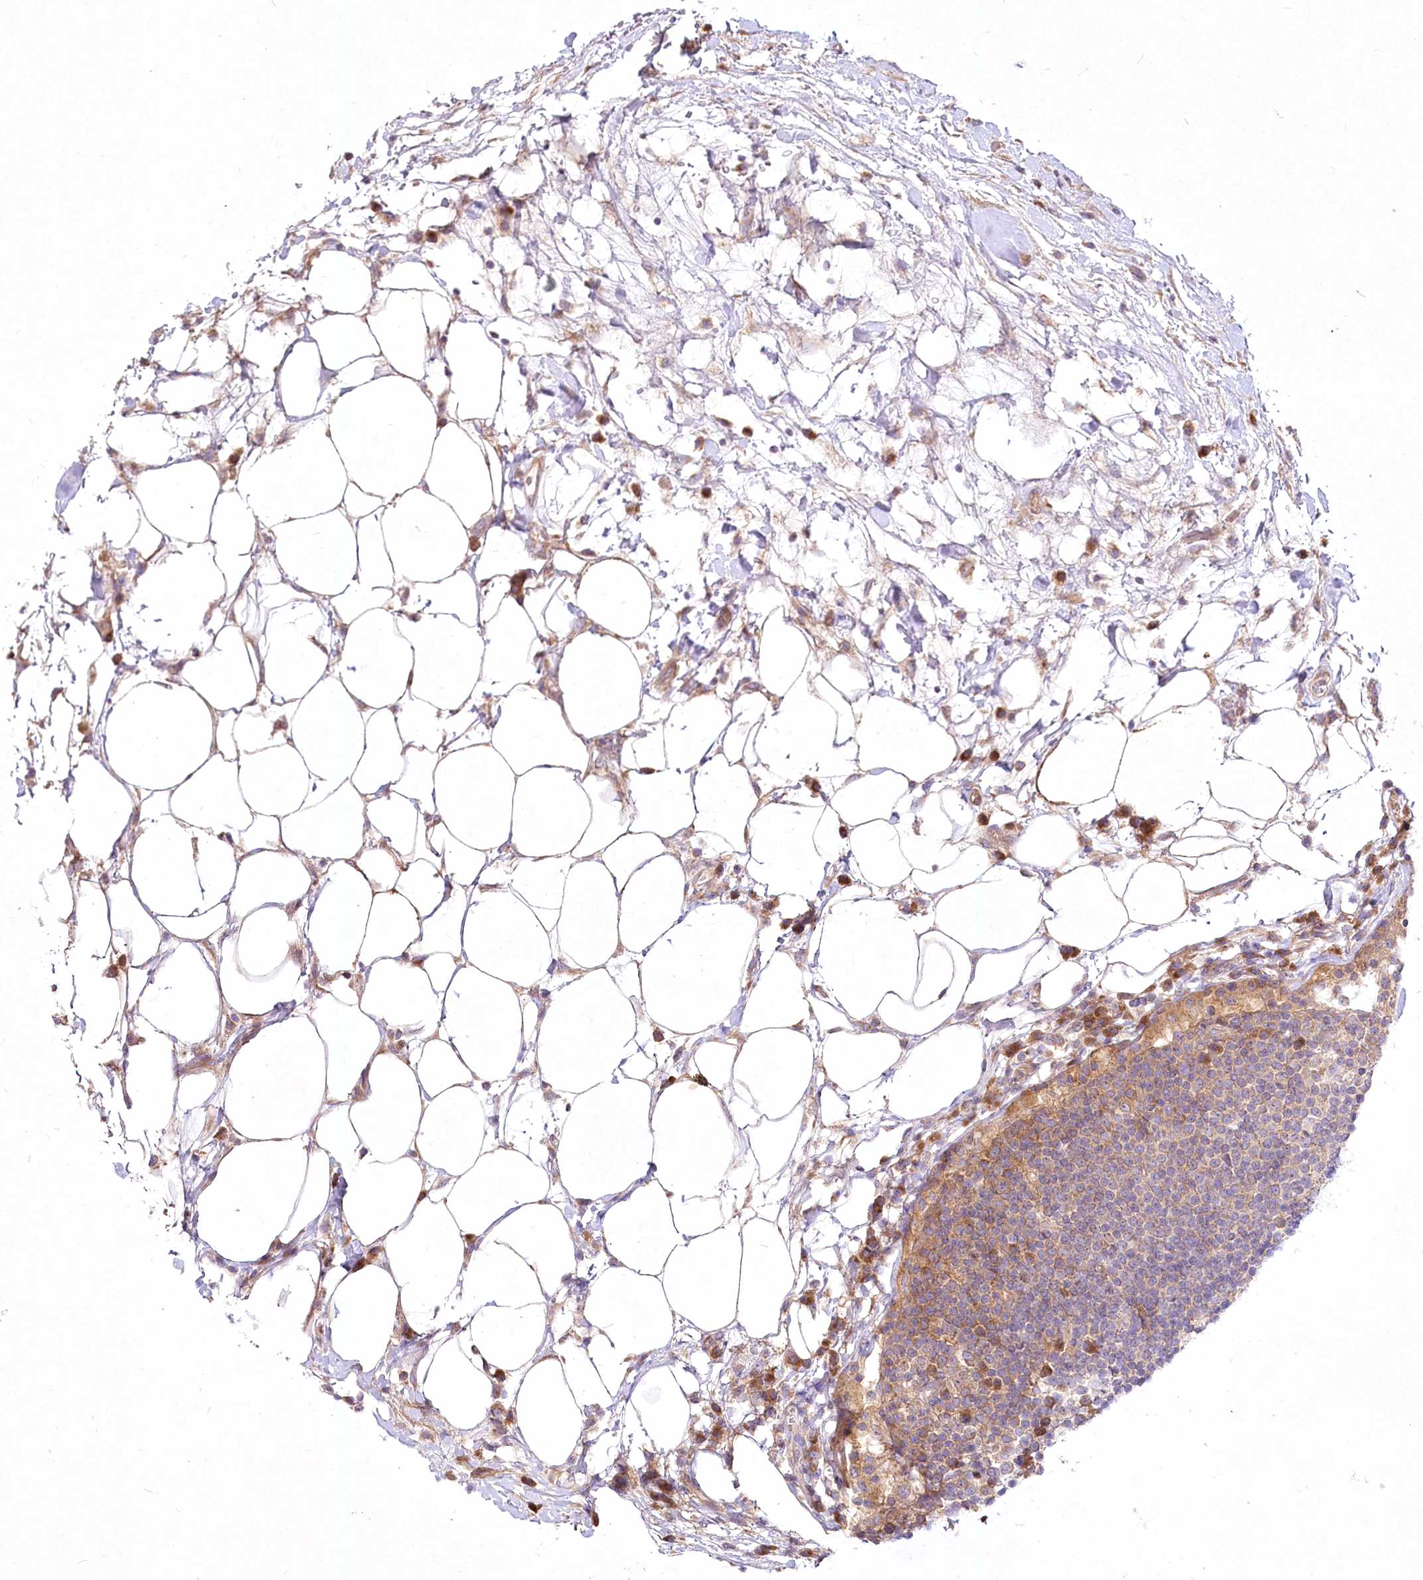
{"staining": {"intensity": "moderate", "quantity": ">75%", "location": "cytoplasmic/membranous"}, "tissue": "lymph node", "cell_type": "Germinal center cells", "image_type": "normal", "snomed": [{"axis": "morphology", "description": "Normal tissue, NOS"}, {"axis": "topography", "description": "Lymph node"}], "caption": "An image showing moderate cytoplasmic/membranous staining in about >75% of germinal center cells in unremarkable lymph node, as visualized by brown immunohistochemical staining.", "gene": "PYROXD1", "patient": {"sex": "female", "age": 53}}